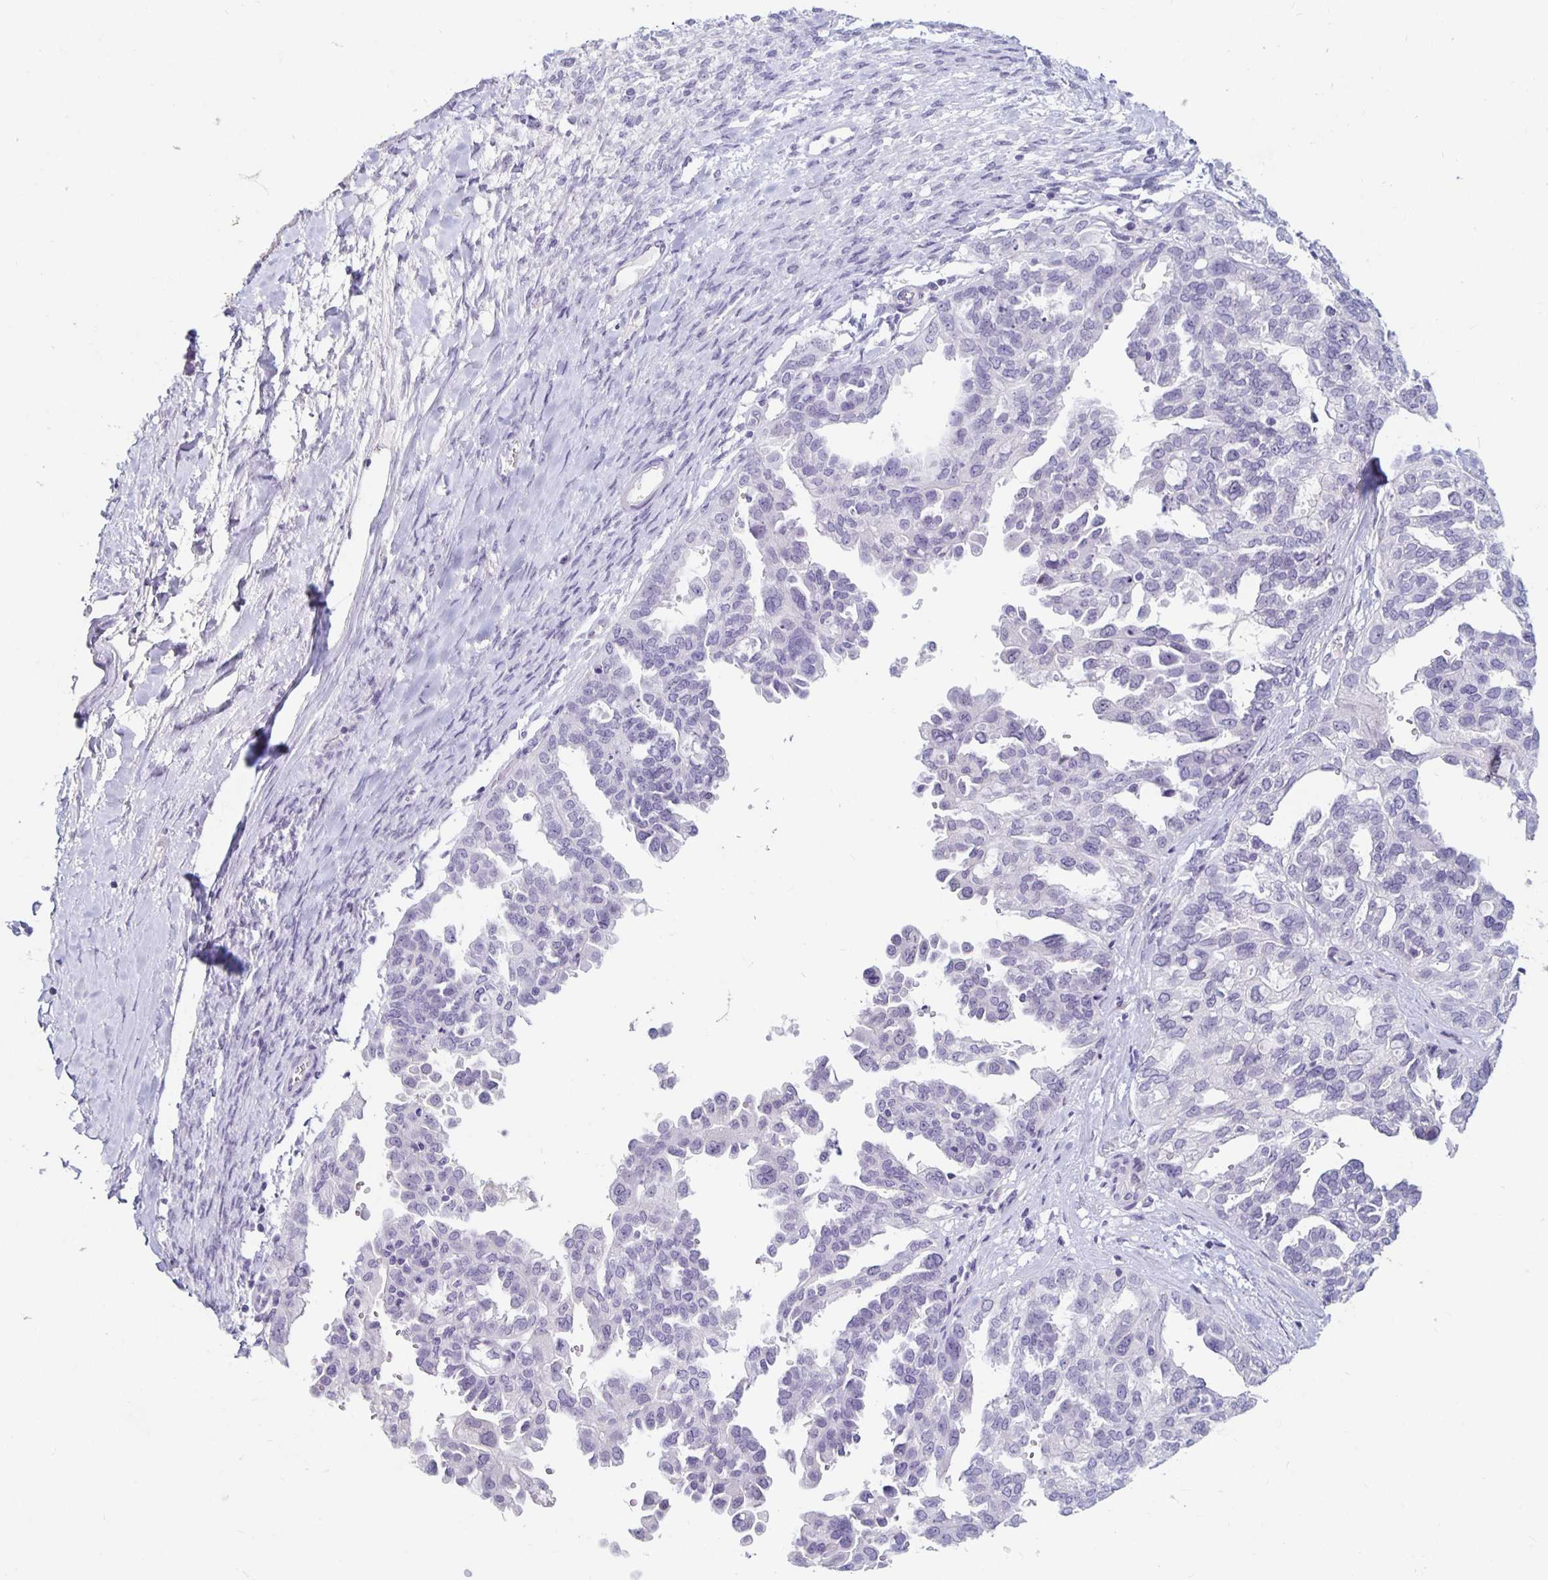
{"staining": {"intensity": "negative", "quantity": "none", "location": "none"}, "tissue": "ovarian cancer", "cell_type": "Tumor cells", "image_type": "cancer", "snomed": [{"axis": "morphology", "description": "Cystadenocarcinoma, serous, NOS"}, {"axis": "topography", "description": "Ovary"}], "caption": "Tumor cells are negative for brown protein staining in ovarian cancer (serous cystadenocarcinoma).", "gene": "KCNQ2", "patient": {"sex": "female", "age": 53}}